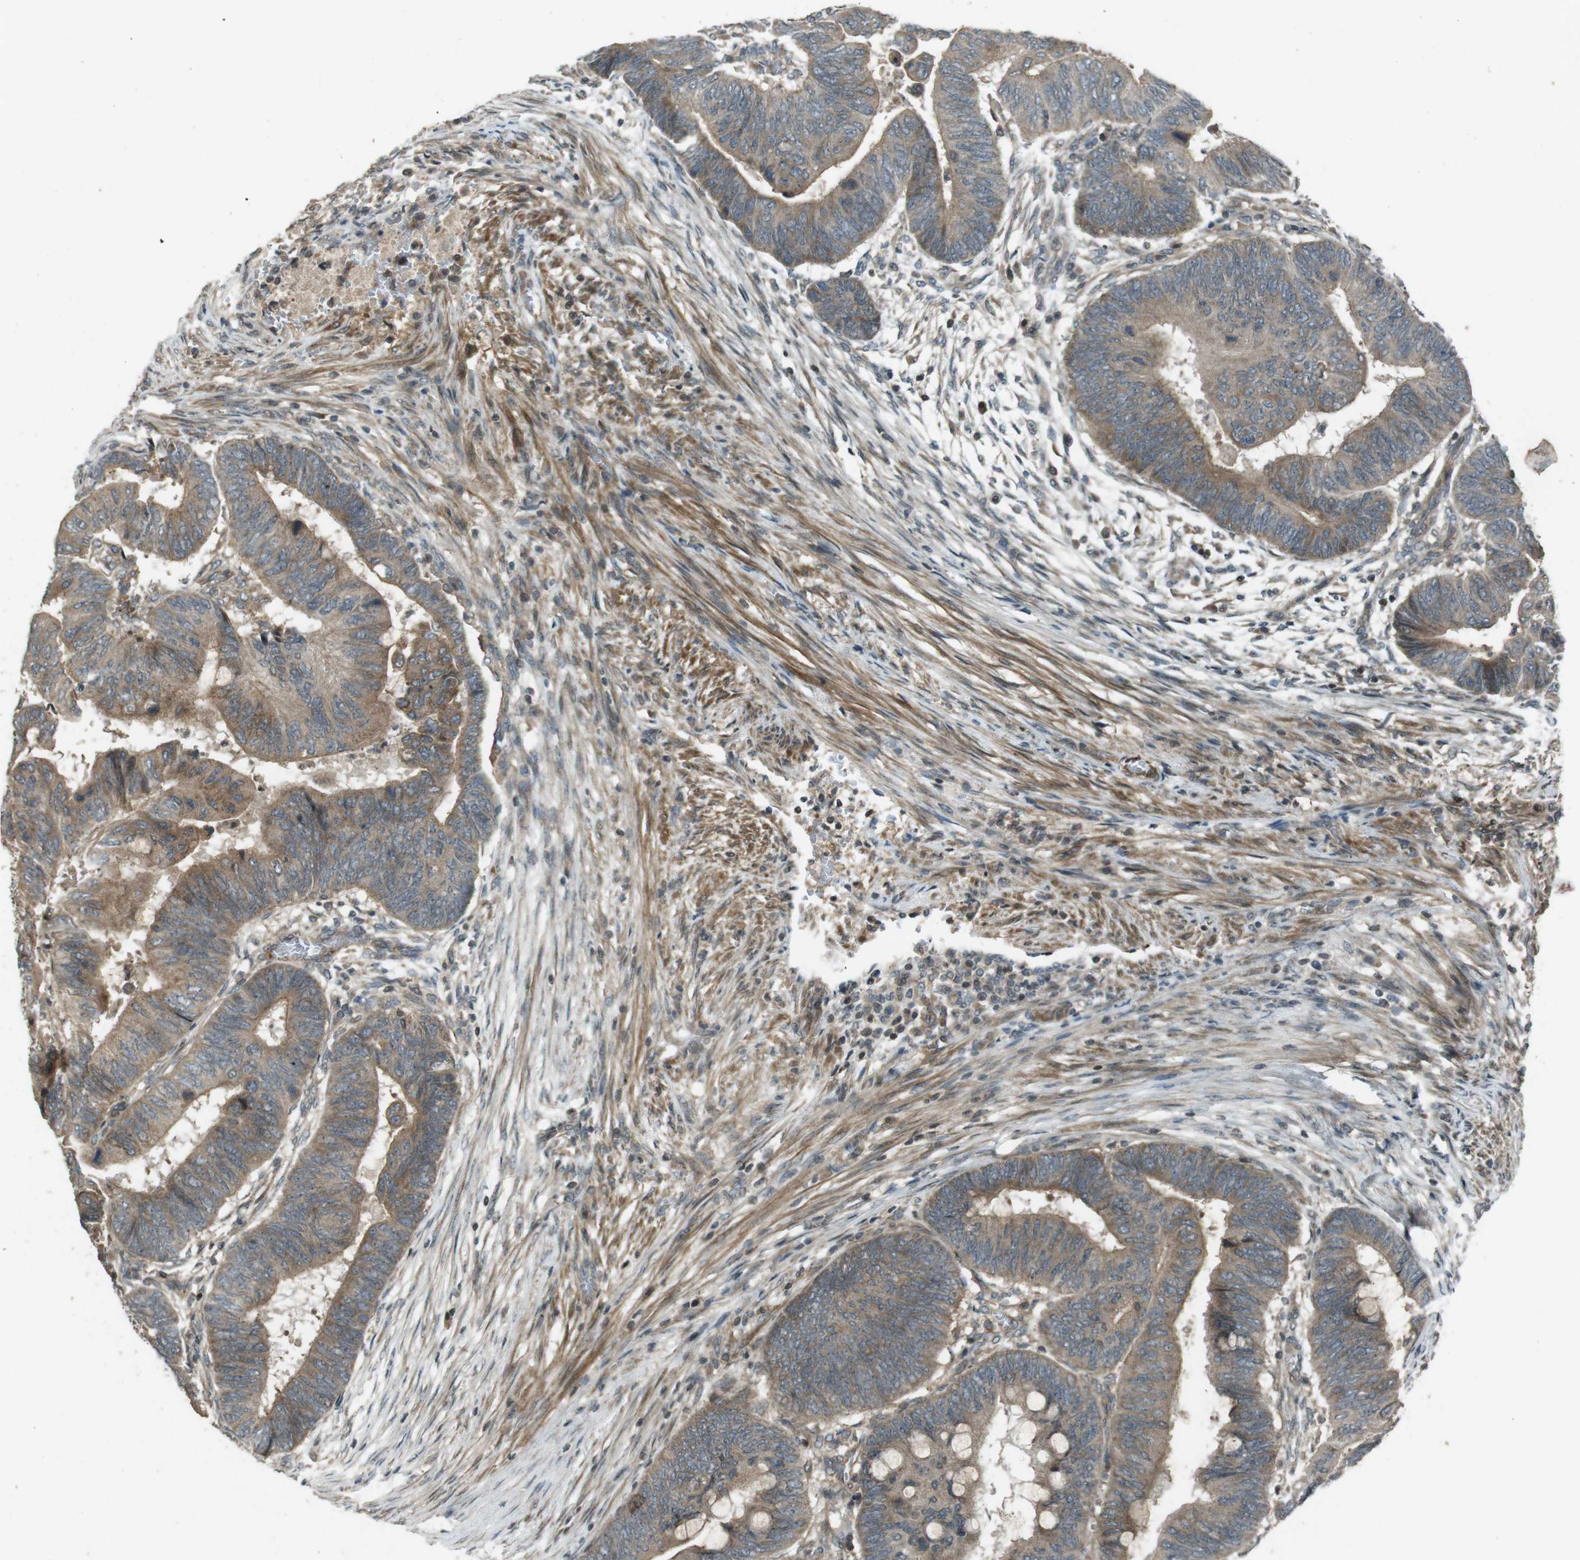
{"staining": {"intensity": "moderate", "quantity": ">75%", "location": "cytoplasmic/membranous"}, "tissue": "colorectal cancer", "cell_type": "Tumor cells", "image_type": "cancer", "snomed": [{"axis": "morphology", "description": "Normal tissue, NOS"}, {"axis": "morphology", "description": "Adenocarcinoma, NOS"}, {"axis": "topography", "description": "Rectum"}, {"axis": "topography", "description": "Peripheral nerve tissue"}], "caption": "Immunohistochemistry of colorectal cancer (adenocarcinoma) shows medium levels of moderate cytoplasmic/membranous expression in approximately >75% of tumor cells. (IHC, brightfield microscopy, high magnification).", "gene": "ZYX", "patient": {"sex": "male", "age": 92}}